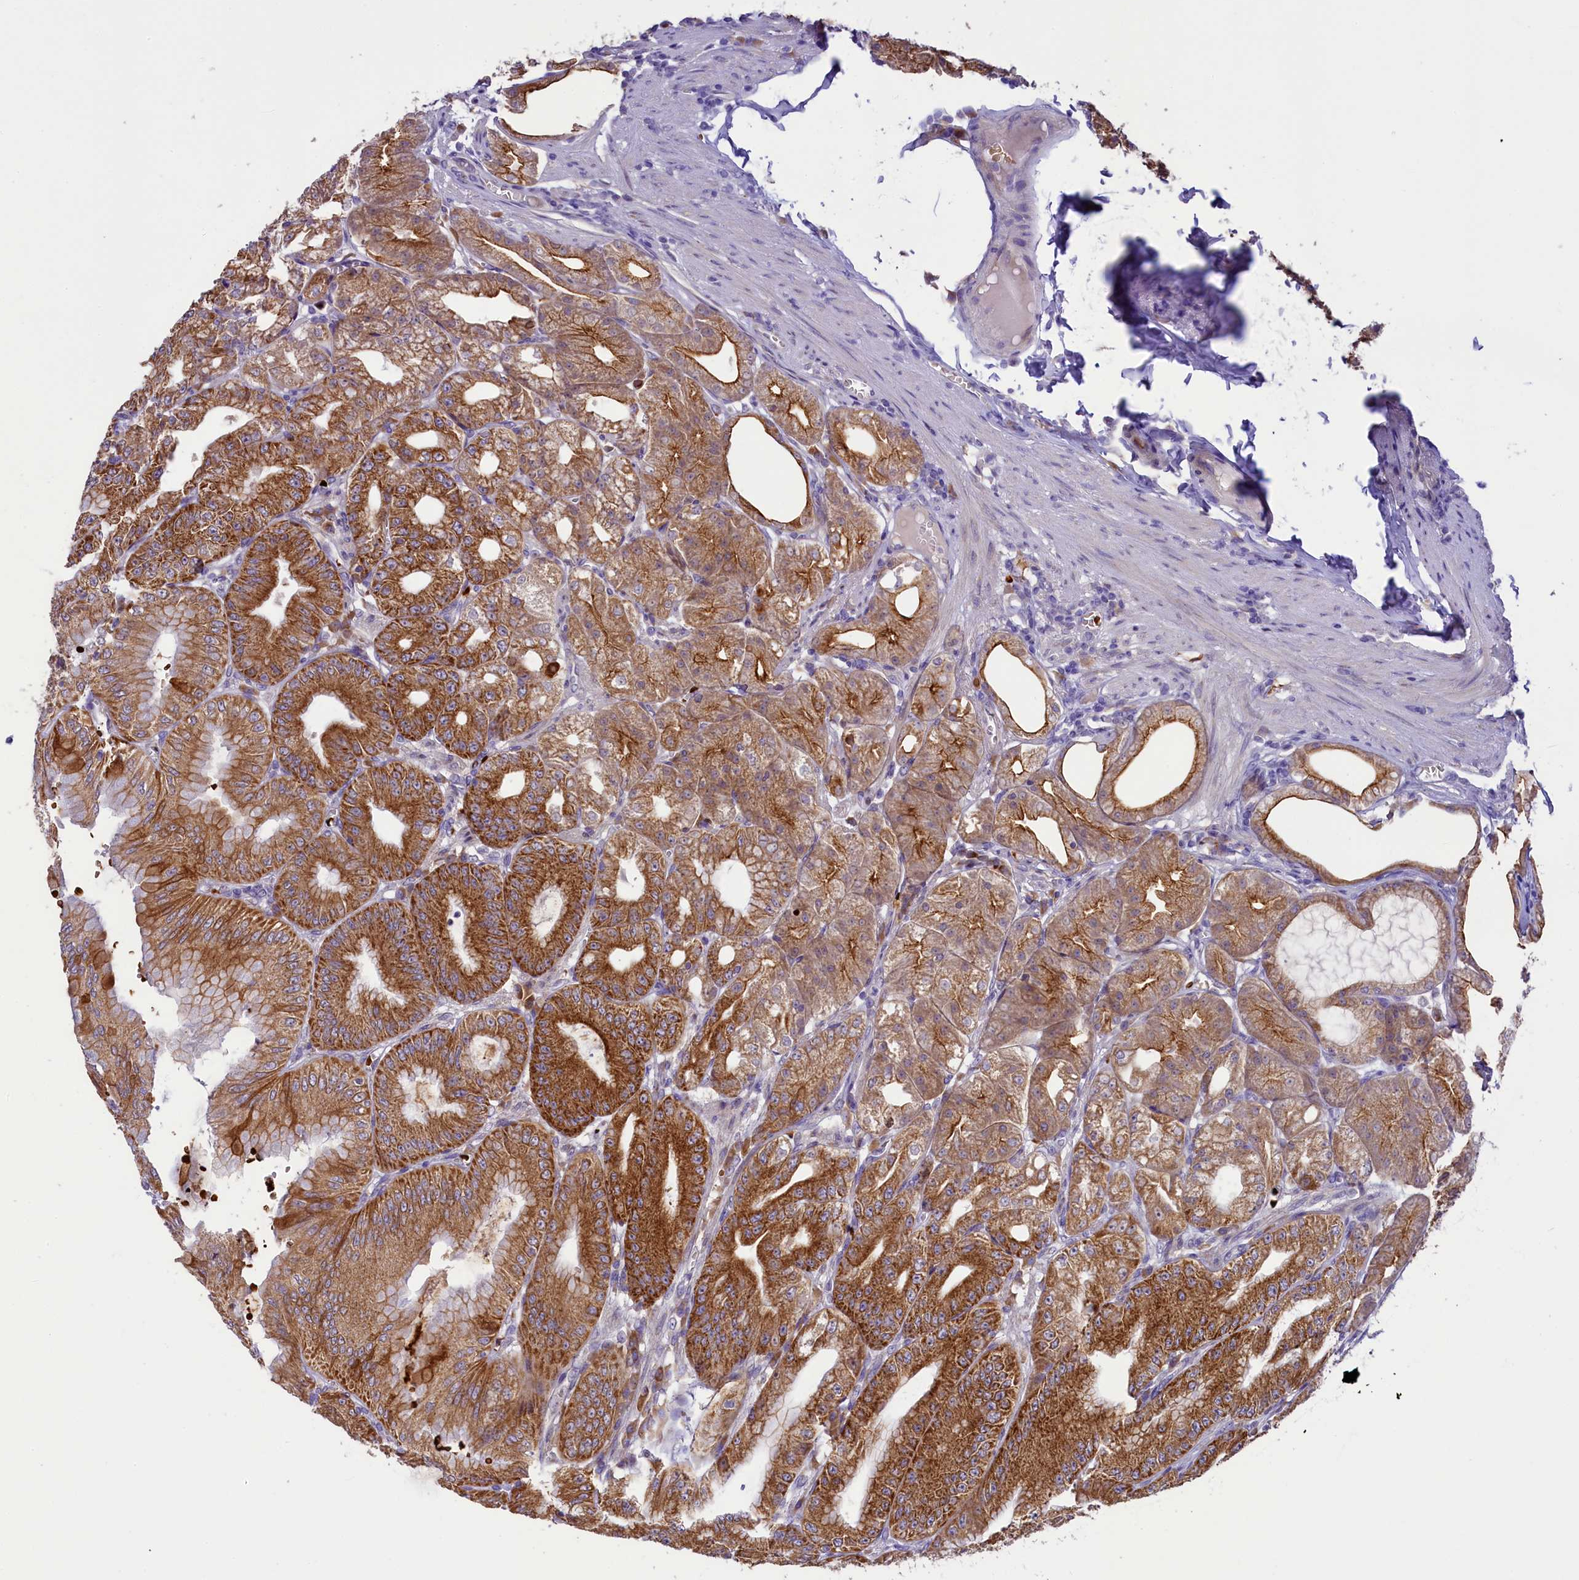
{"staining": {"intensity": "strong", "quantity": "25%-75%", "location": "cytoplasmic/membranous"}, "tissue": "stomach", "cell_type": "Glandular cells", "image_type": "normal", "snomed": [{"axis": "morphology", "description": "Normal tissue, NOS"}, {"axis": "topography", "description": "Stomach, lower"}], "caption": "The image shows staining of normal stomach, revealing strong cytoplasmic/membranous protein expression (brown color) within glandular cells.", "gene": "LARP4", "patient": {"sex": "male", "age": 71}}